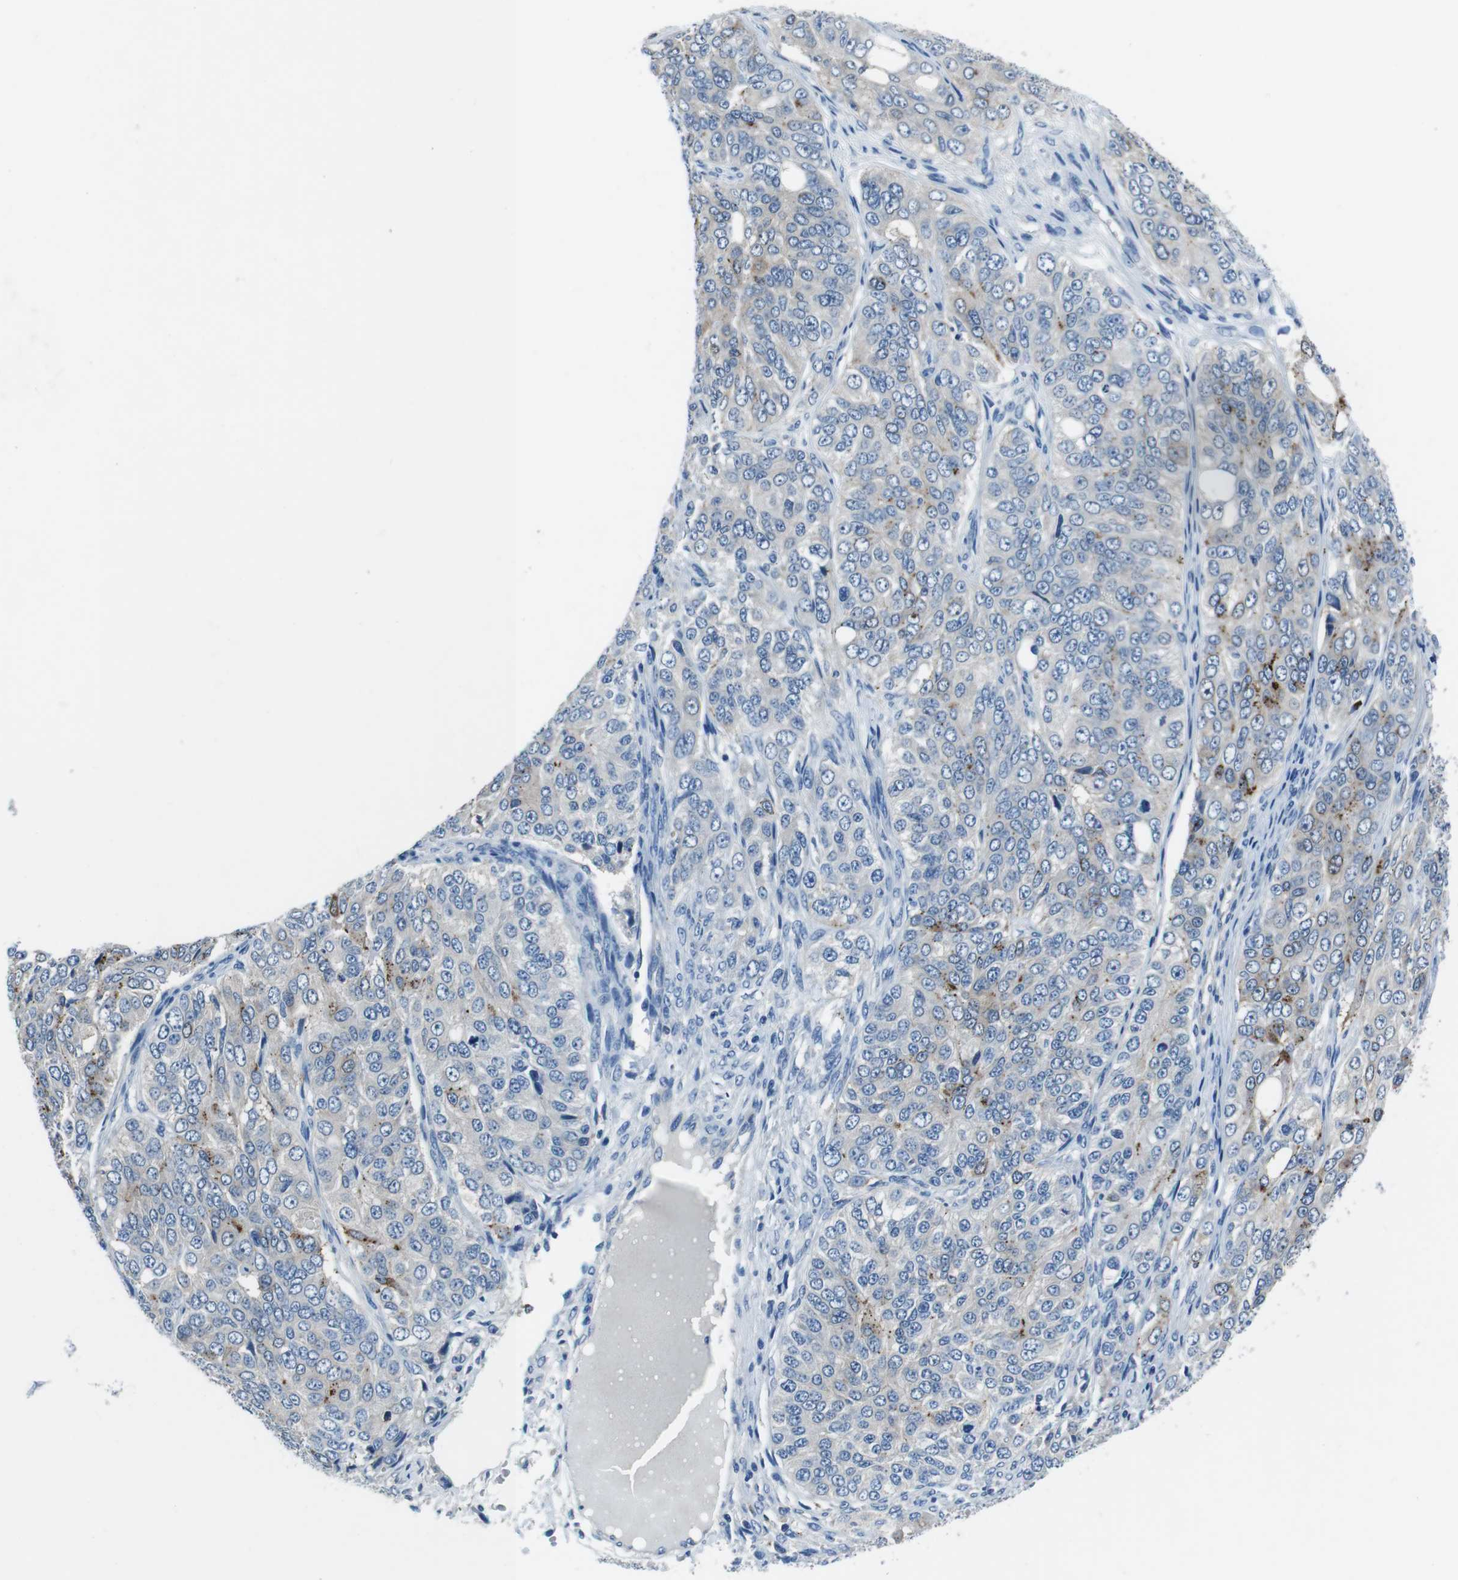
{"staining": {"intensity": "negative", "quantity": "none", "location": "none"}, "tissue": "ovarian cancer", "cell_type": "Tumor cells", "image_type": "cancer", "snomed": [{"axis": "morphology", "description": "Carcinoma, endometroid"}, {"axis": "topography", "description": "Ovary"}], "caption": "The IHC photomicrograph has no significant positivity in tumor cells of endometroid carcinoma (ovarian) tissue.", "gene": "TULP3", "patient": {"sex": "female", "age": 51}}